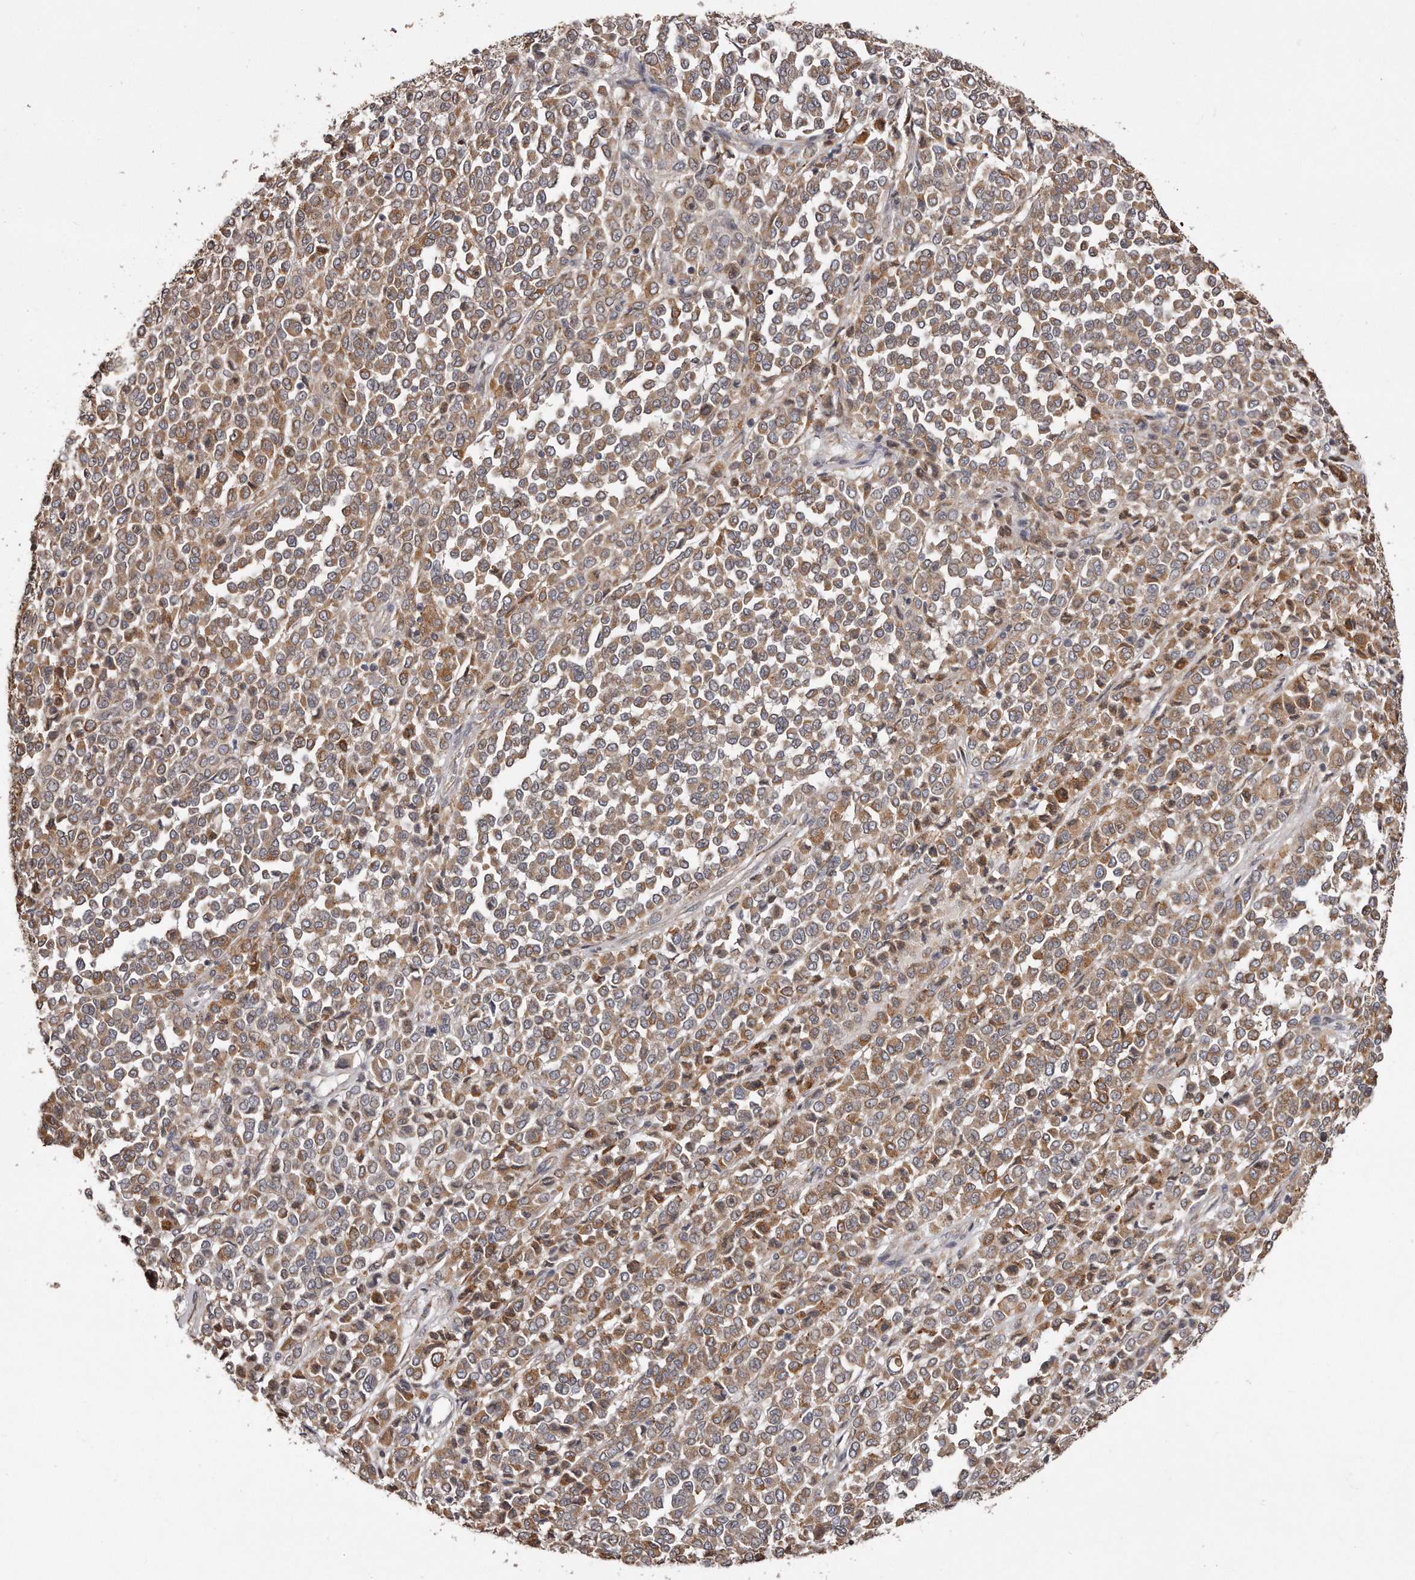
{"staining": {"intensity": "moderate", "quantity": ">75%", "location": "cytoplasmic/membranous"}, "tissue": "melanoma", "cell_type": "Tumor cells", "image_type": "cancer", "snomed": [{"axis": "morphology", "description": "Malignant melanoma, Metastatic site"}, {"axis": "topography", "description": "Pancreas"}], "caption": "Tumor cells show medium levels of moderate cytoplasmic/membranous expression in about >75% of cells in human melanoma. Ihc stains the protein in brown and the nuclei are stained blue.", "gene": "TRAPPC14", "patient": {"sex": "female", "age": 30}}